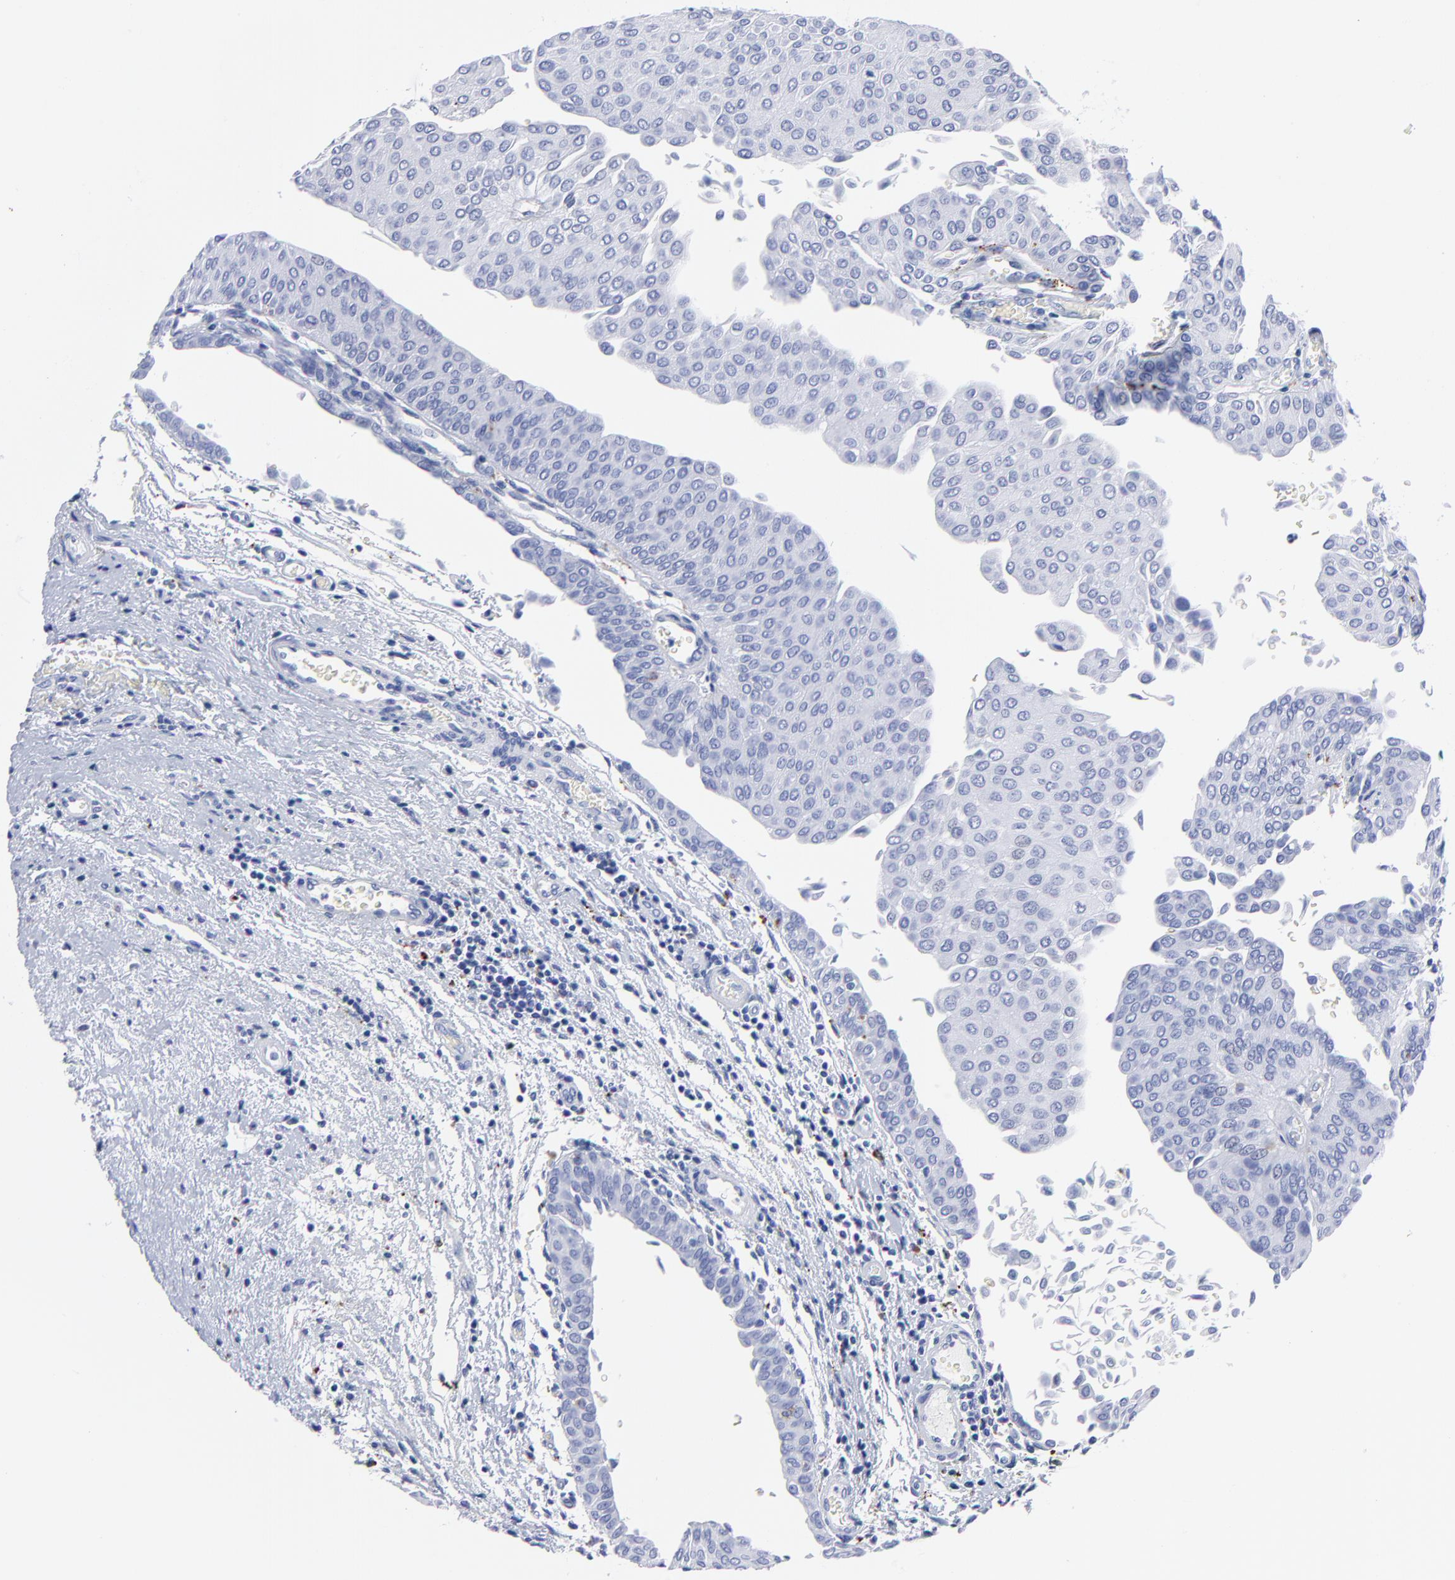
{"staining": {"intensity": "negative", "quantity": "none", "location": "none"}, "tissue": "urothelial cancer", "cell_type": "Tumor cells", "image_type": "cancer", "snomed": [{"axis": "morphology", "description": "Urothelial carcinoma, Low grade"}, {"axis": "topography", "description": "Urinary bladder"}], "caption": "The image exhibits no staining of tumor cells in urothelial cancer. Nuclei are stained in blue.", "gene": "CPVL", "patient": {"sex": "male", "age": 64}}